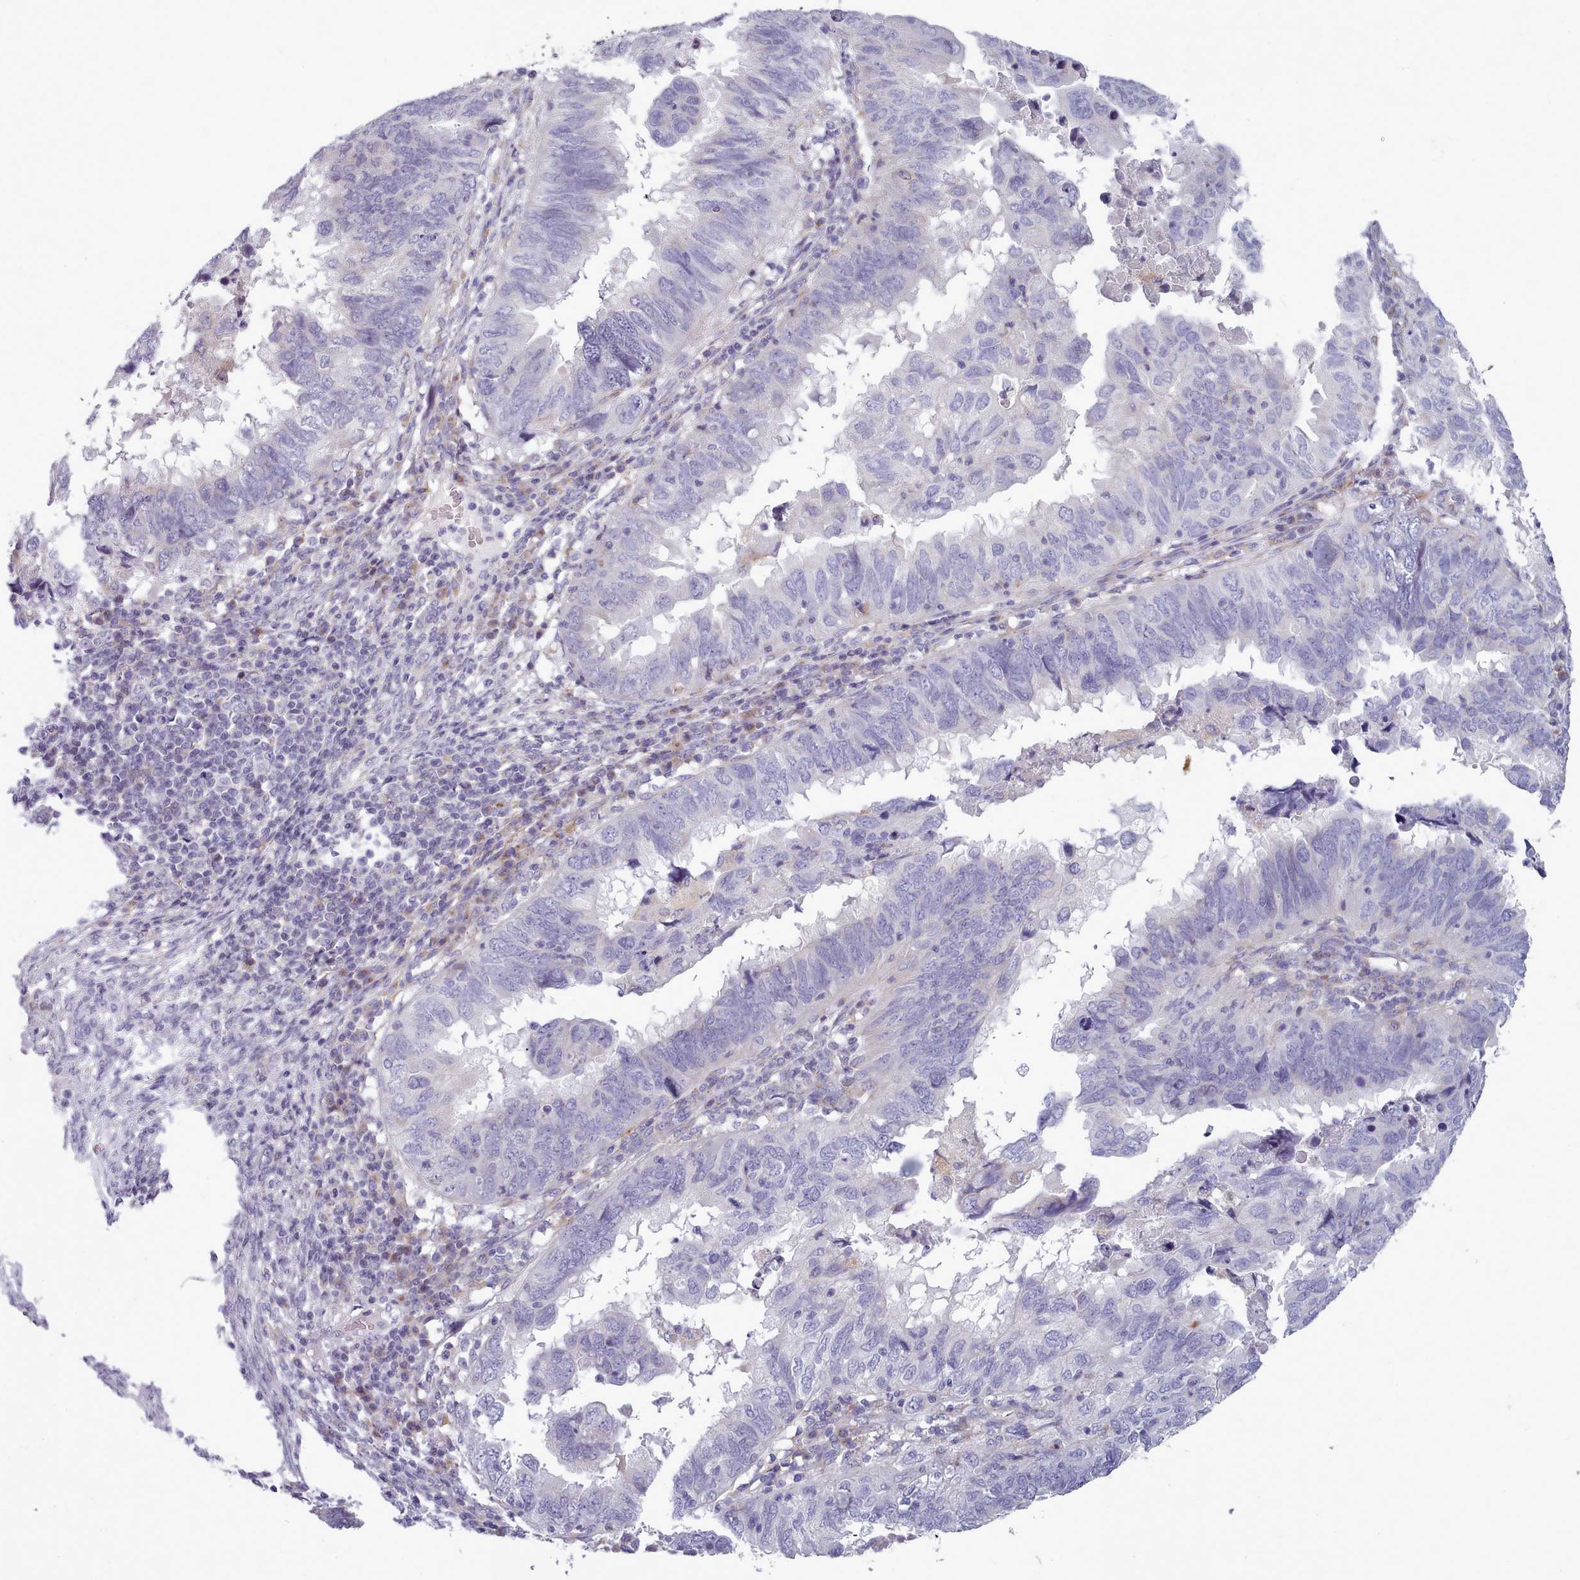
{"staining": {"intensity": "negative", "quantity": "none", "location": "none"}, "tissue": "endometrial cancer", "cell_type": "Tumor cells", "image_type": "cancer", "snomed": [{"axis": "morphology", "description": "Adenocarcinoma, NOS"}, {"axis": "topography", "description": "Uterus"}], "caption": "Histopathology image shows no protein positivity in tumor cells of endometrial cancer tissue.", "gene": "MYRFL", "patient": {"sex": "female", "age": 77}}